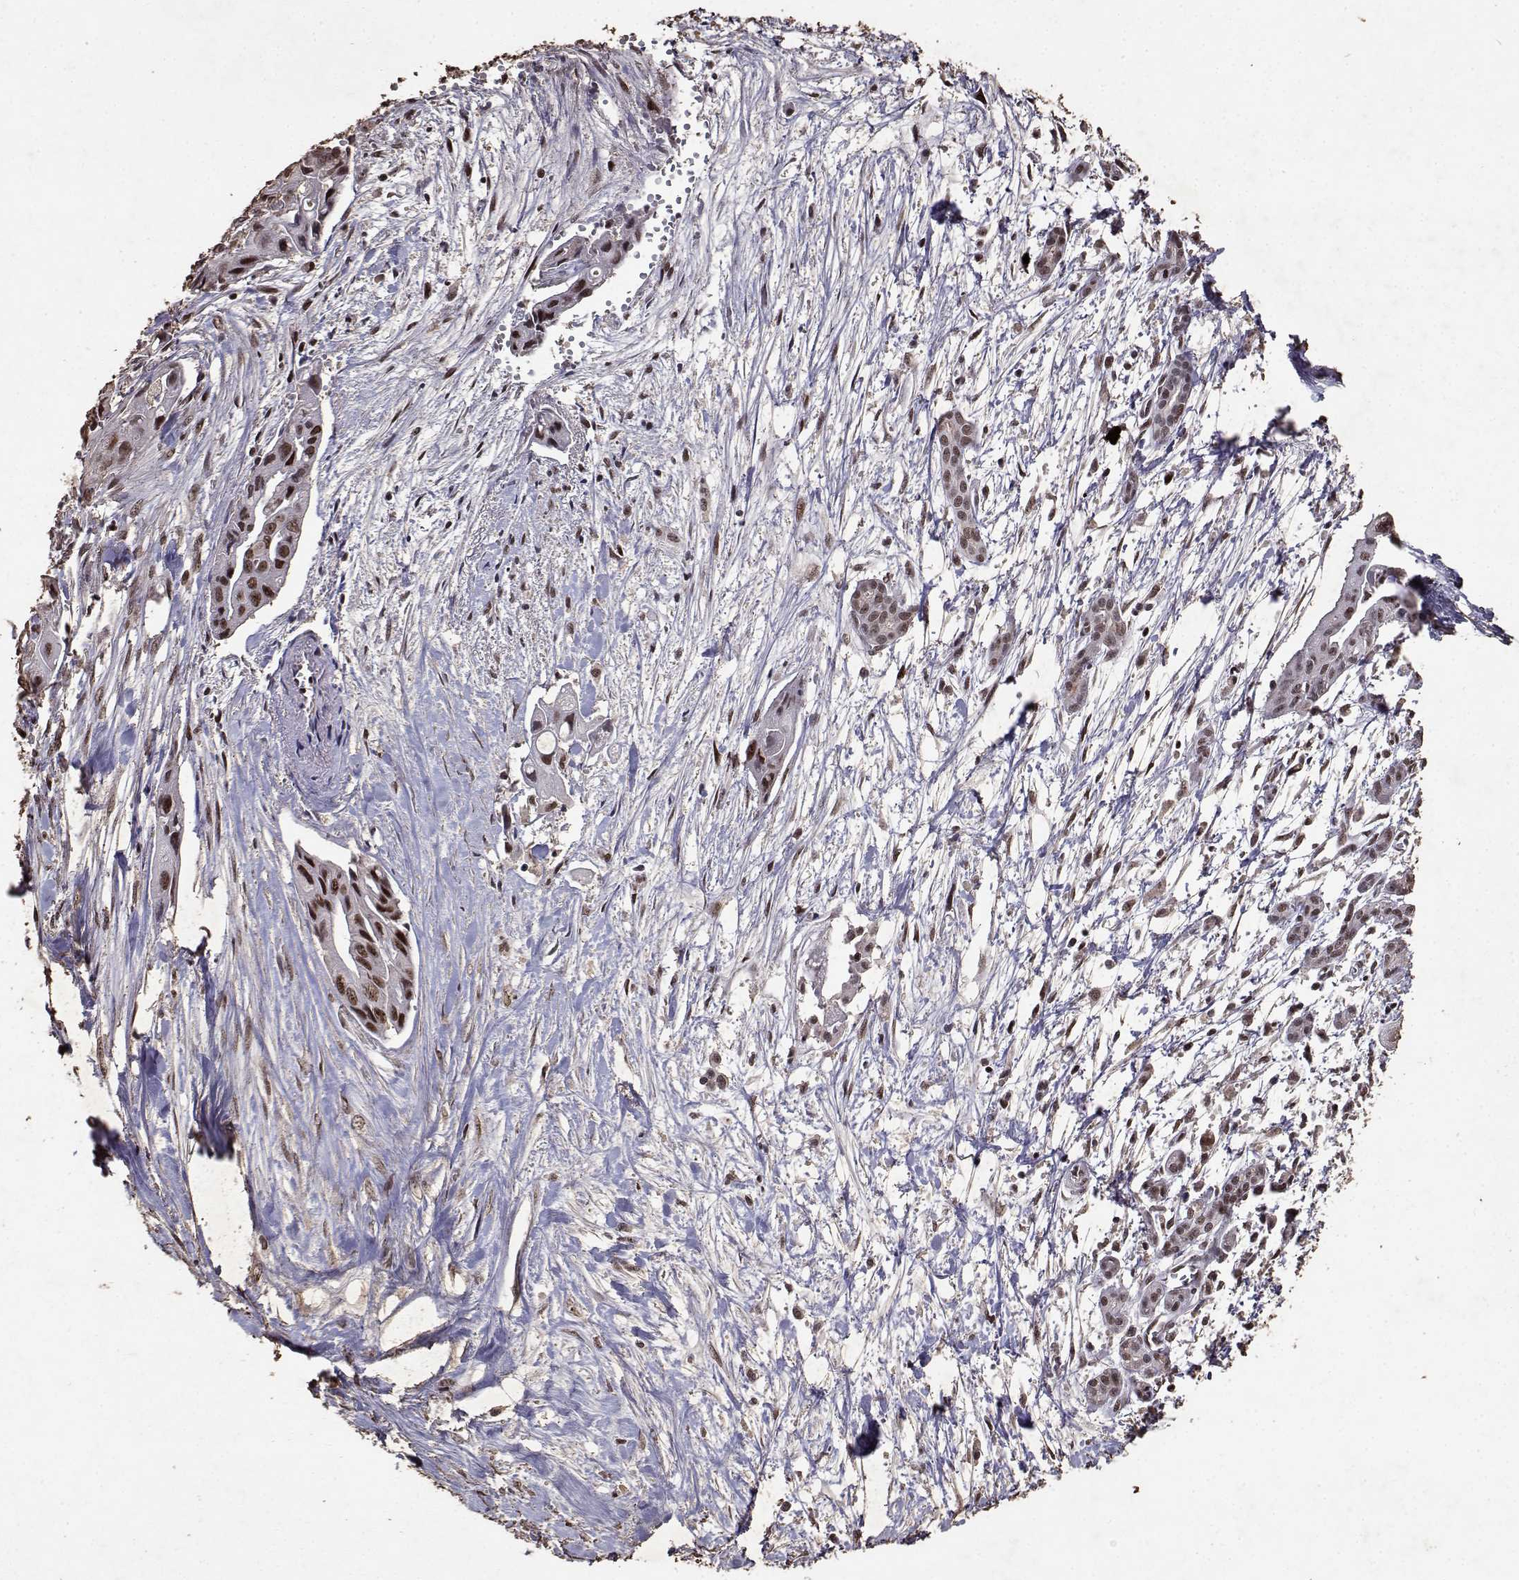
{"staining": {"intensity": "moderate", "quantity": ">75%", "location": "nuclear"}, "tissue": "pancreatic cancer", "cell_type": "Tumor cells", "image_type": "cancer", "snomed": [{"axis": "morphology", "description": "Adenocarcinoma, NOS"}, {"axis": "topography", "description": "Pancreas"}], "caption": "The image displays immunohistochemical staining of pancreatic cancer (adenocarcinoma). There is moderate nuclear positivity is appreciated in about >75% of tumor cells.", "gene": "TOE1", "patient": {"sex": "male", "age": 60}}